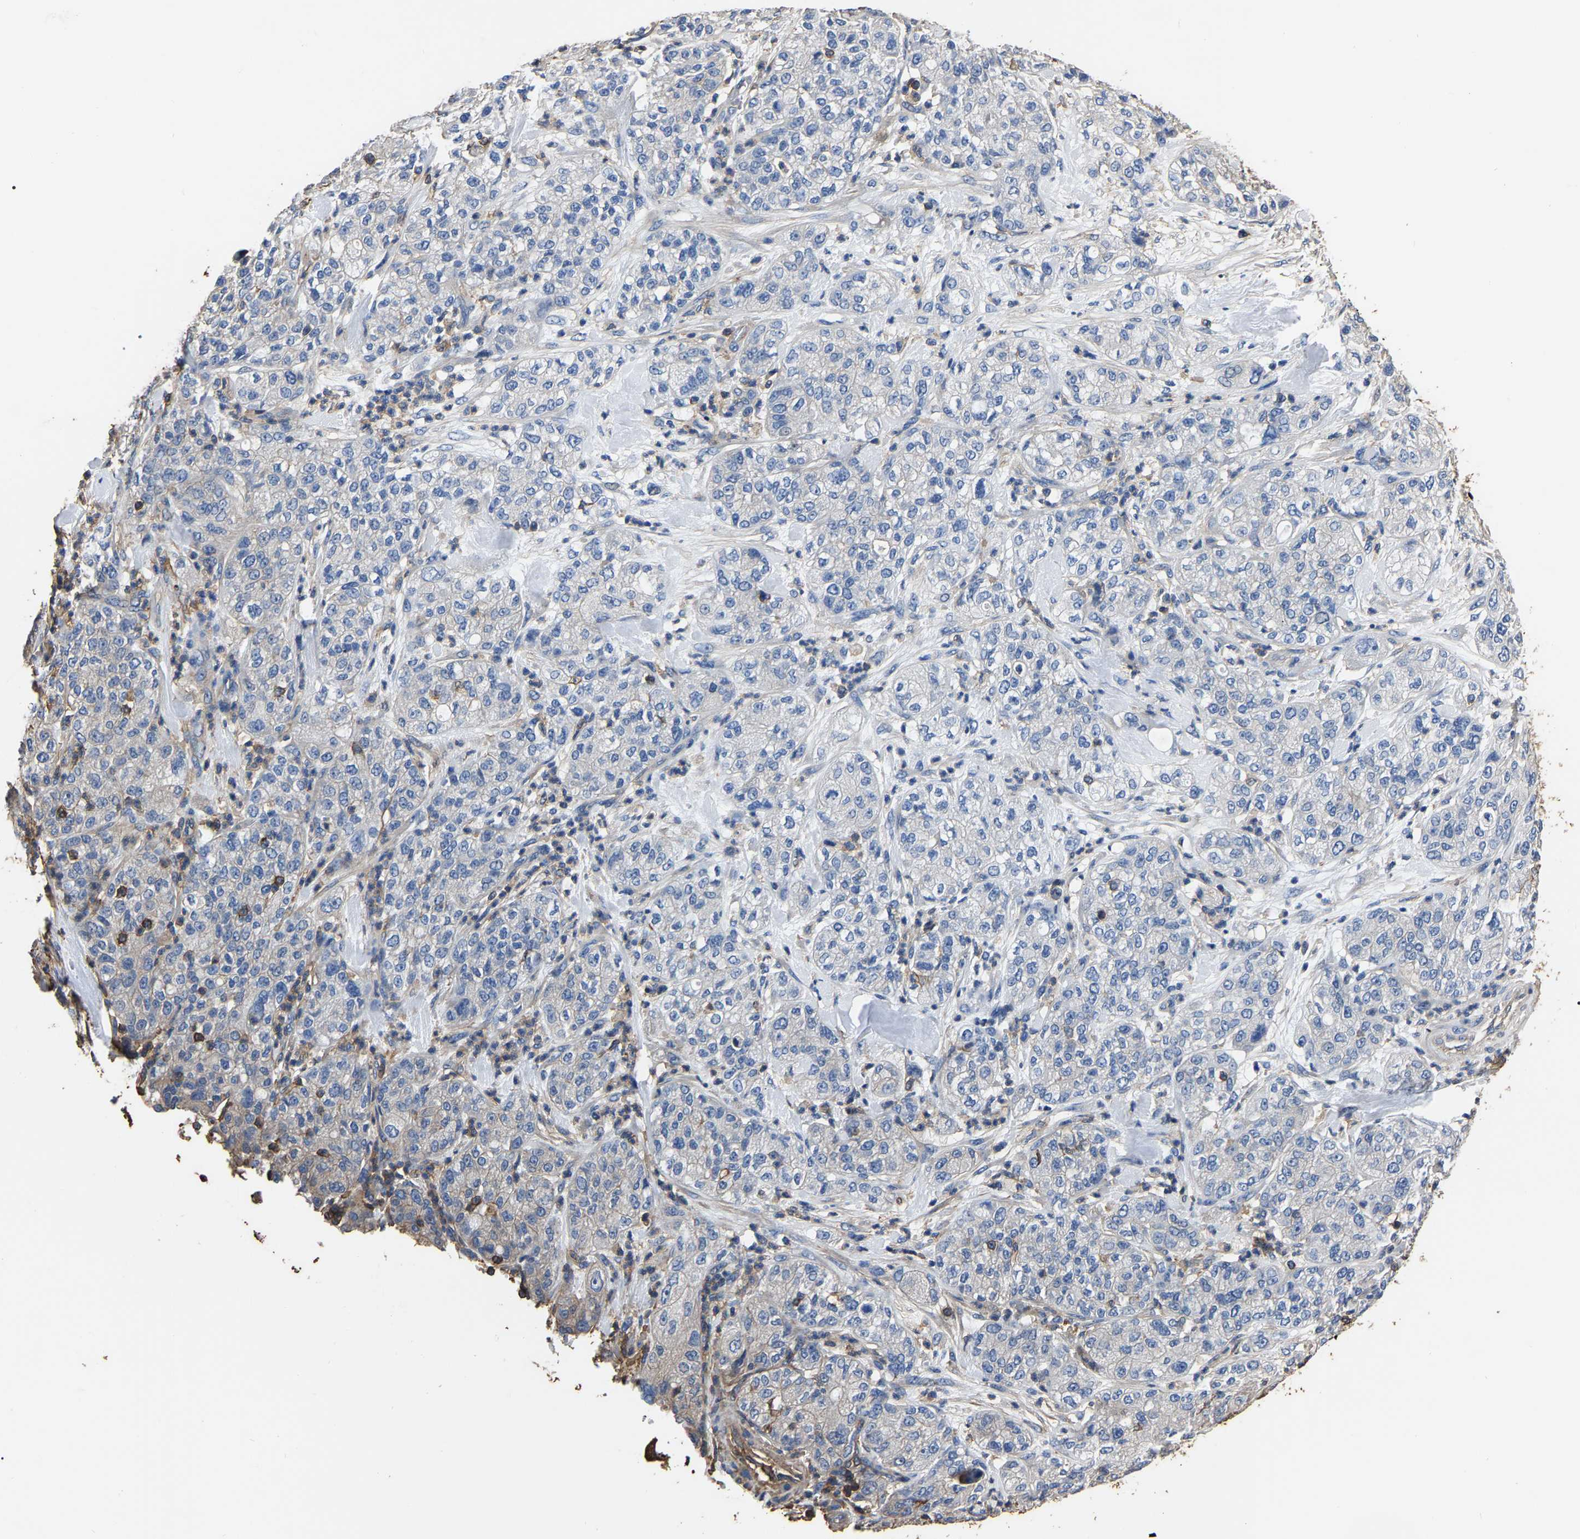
{"staining": {"intensity": "negative", "quantity": "none", "location": "none"}, "tissue": "pancreatic cancer", "cell_type": "Tumor cells", "image_type": "cancer", "snomed": [{"axis": "morphology", "description": "Adenocarcinoma, NOS"}, {"axis": "topography", "description": "Pancreas"}], "caption": "This is a histopathology image of immunohistochemistry staining of pancreatic adenocarcinoma, which shows no expression in tumor cells. (DAB (3,3'-diaminobenzidine) immunohistochemistry visualized using brightfield microscopy, high magnification).", "gene": "ARMT1", "patient": {"sex": "female", "age": 78}}